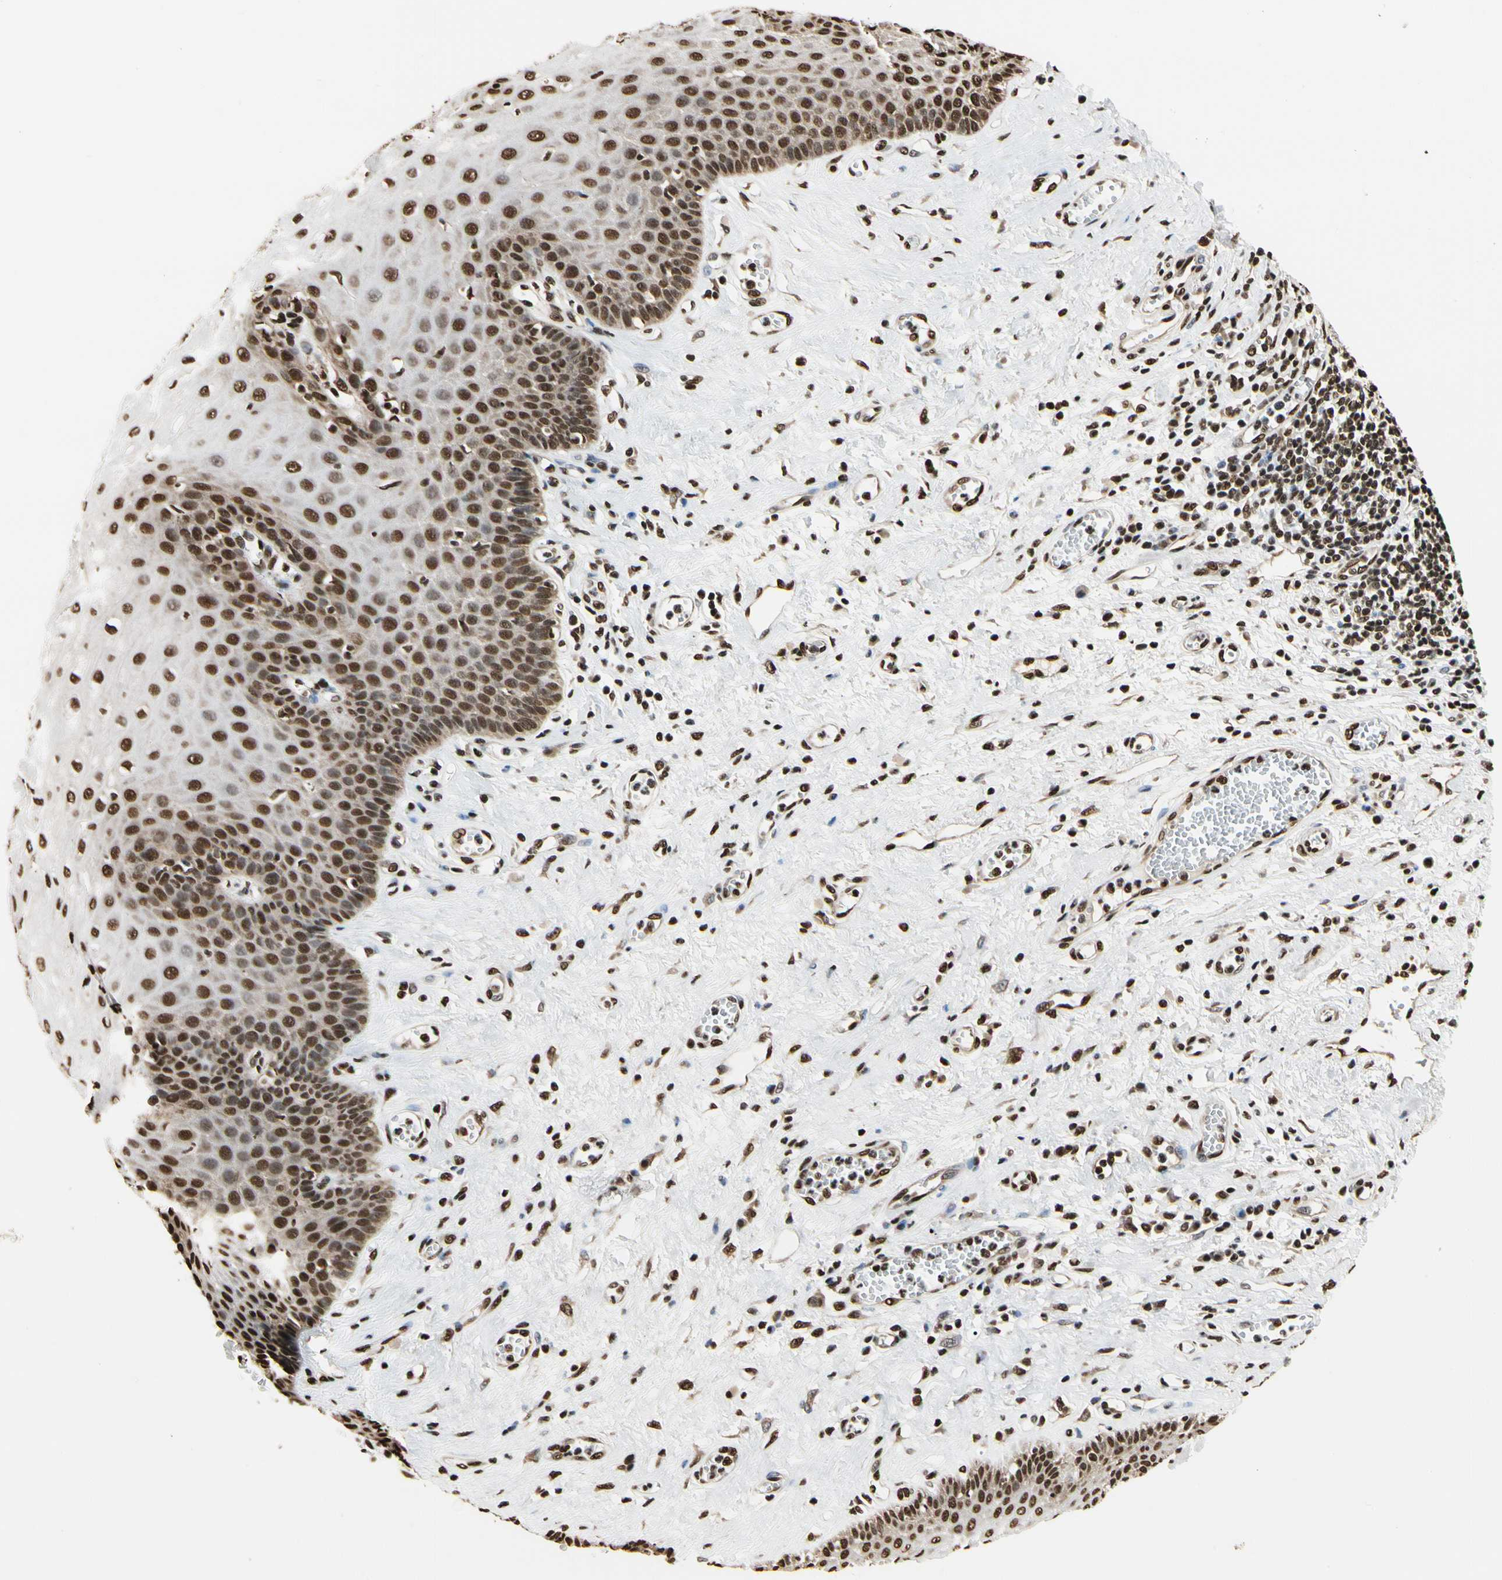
{"staining": {"intensity": "strong", "quantity": ">75%", "location": "nuclear"}, "tissue": "esophagus", "cell_type": "Squamous epithelial cells", "image_type": "normal", "snomed": [{"axis": "morphology", "description": "Normal tissue, NOS"}, {"axis": "morphology", "description": "Squamous cell carcinoma, NOS"}, {"axis": "topography", "description": "Esophagus"}], "caption": "This image shows immunohistochemistry staining of unremarkable human esophagus, with high strong nuclear positivity in about >75% of squamous epithelial cells.", "gene": "HNRNPK", "patient": {"sex": "male", "age": 65}}